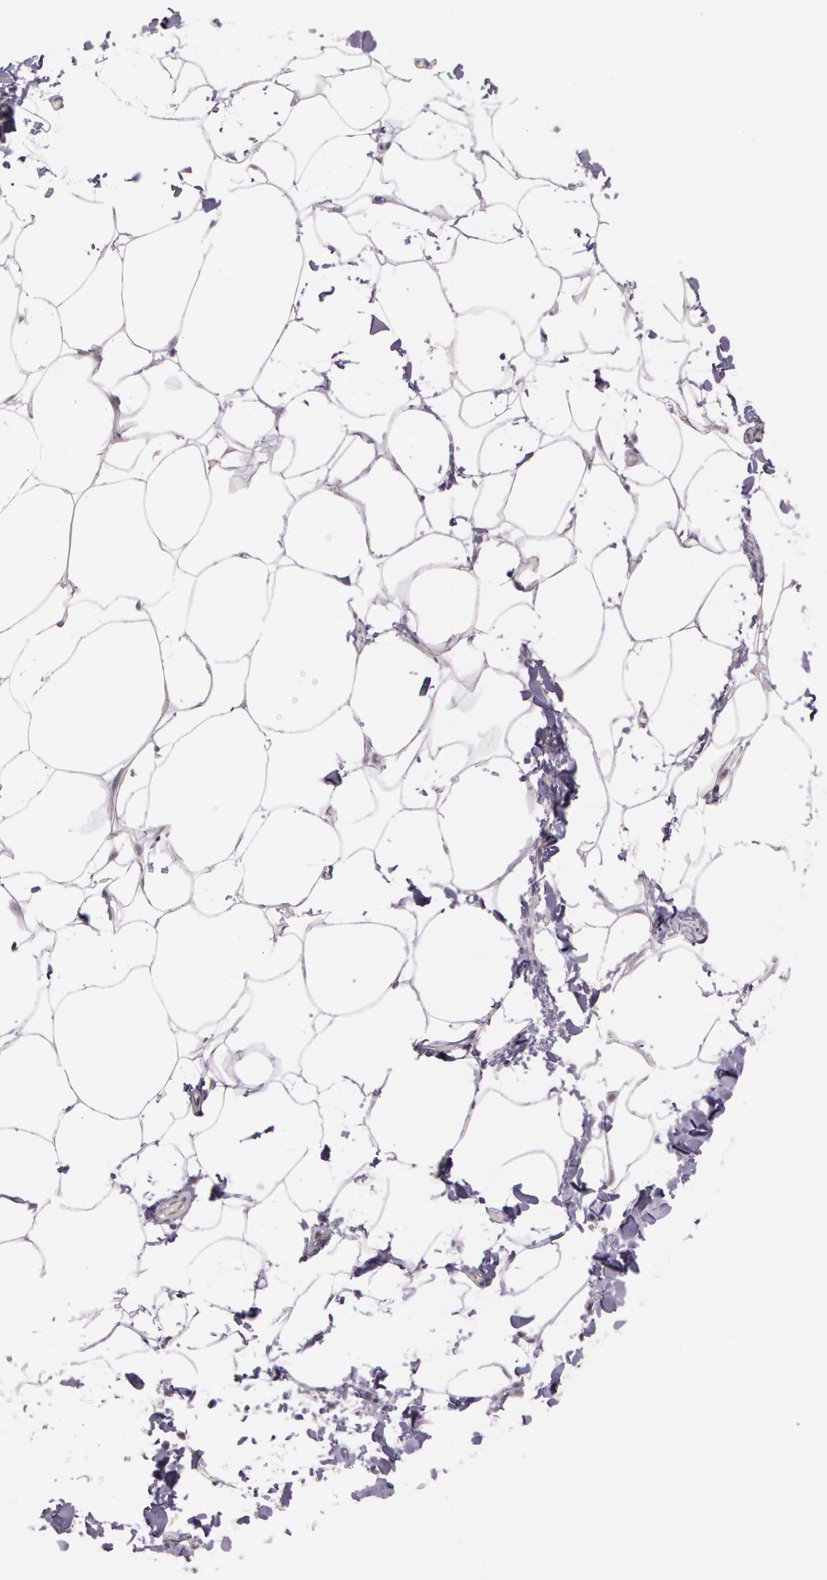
{"staining": {"intensity": "negative", "quantity": "none", "location": "none"}, "tissue": "adipose tissue", "cell_type": "Adipocytes", "image_type": "normal", "snomed": [{"axis": "morphology", "description": "Normal tissue, NOS"}, {"axis": "topography", "description": "Vascular tissue"}], "caption": "IHC photomicrograph of normal adipose tissue: adipose tissue stained with DAB (3,3'-diaminobenzidine) shows no significant protein expression in adipocytes.", "gene": "APP", "patient": {"sex": "male", "age": 41}}